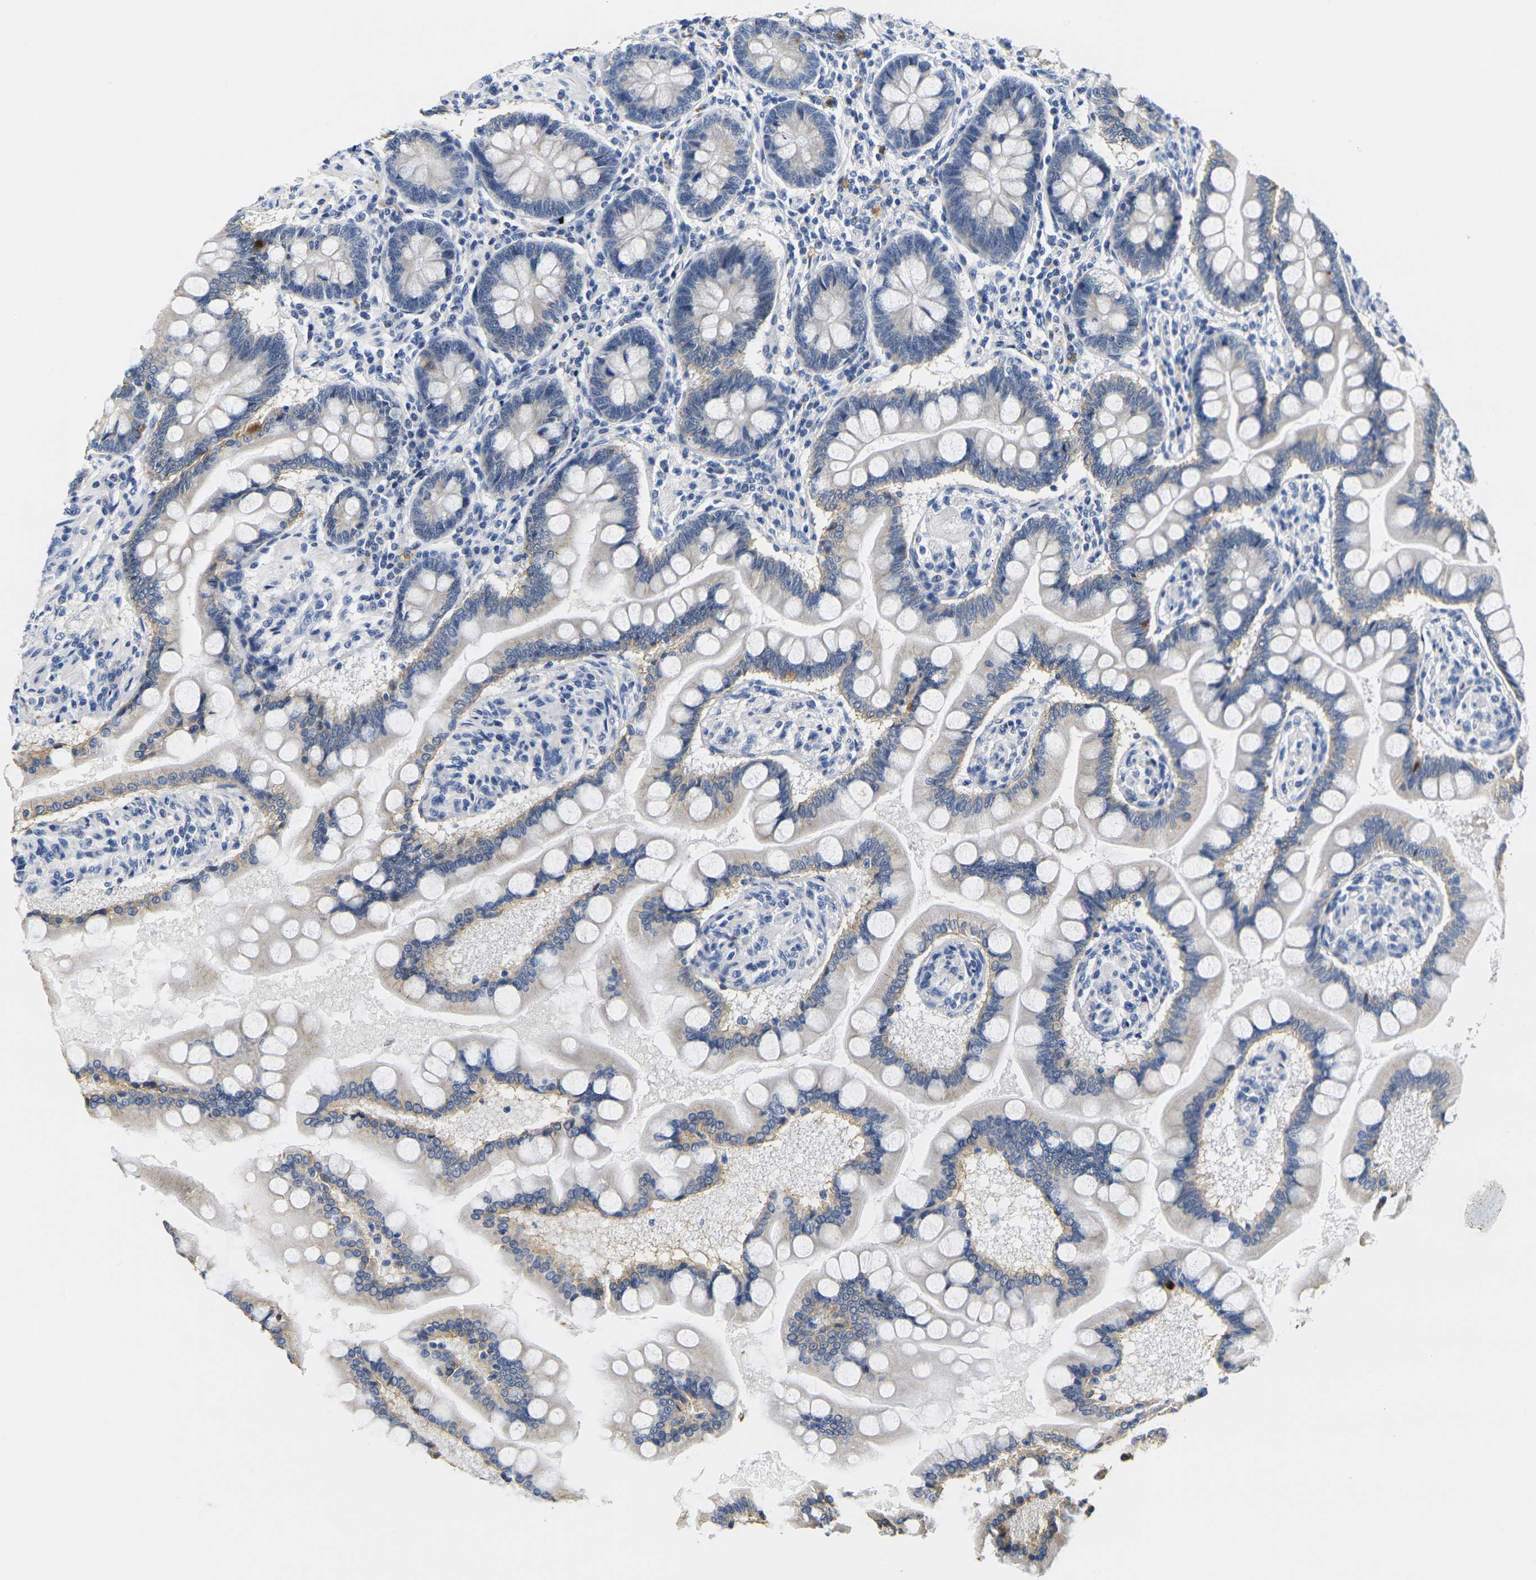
{"staining": {"intensity": "weak", "quantity": "25%-75%", "location": "cytoplasmic/membranous"}, "tissue": "small intestine", "cell_type": "Glandular cells", "image_type": "normal", "snomed": [{"axis": "morphology", "description": "Normal tissue, NOS"}, {"axis": "topography", "description": "Small intestine"}], "caption": "Protein expression analysis of normal human small intestine reveals weak cytoplasmic/membranous staining in about 25%-75% of glandular cells. (IHC, brightfield microscopy, high magnification).", "gene": "NOCT", "patient": {"sex": "male", "age": 41}}